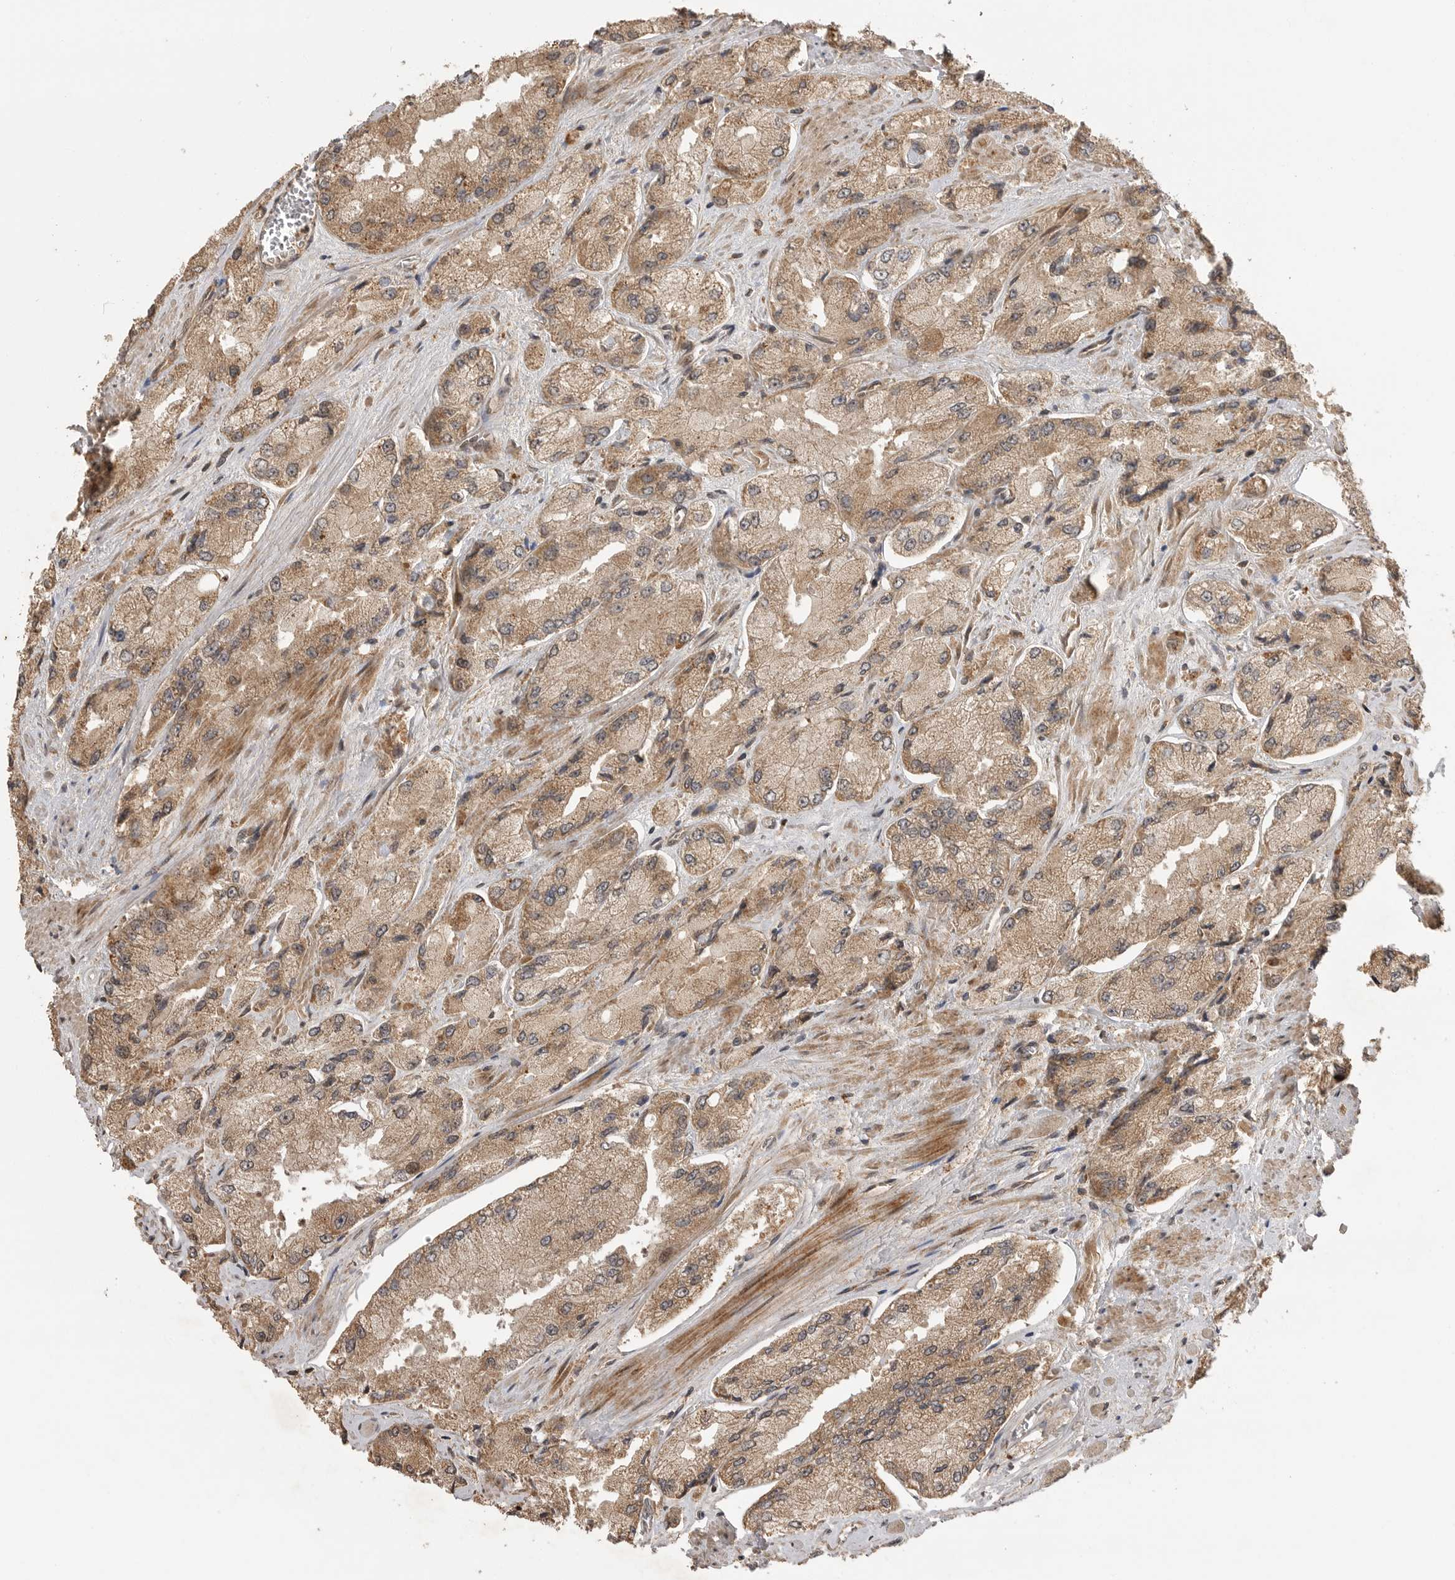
{"staining": {"intensity": "weak", "quantity": ">75%", "location": "cytoplasmic/membranous"}, "tissue": "prostate cancer", "cell_type": "Tumor cells", "image_type": "cancer", "snomed": [{"axis": "morphology", "description": "Adenocarcinoma, High grade"}, {"axis": "topography", "description": "Prostate"}], "caption": "Immunohistochemical staining of human prostate adenocarcinoma (high-grade) reveals weak cytoplasmic/membranous protein expression in about >75% of tumor cells.", "gene": "BOC", "patient": {"sex": "male", "age": 58}}